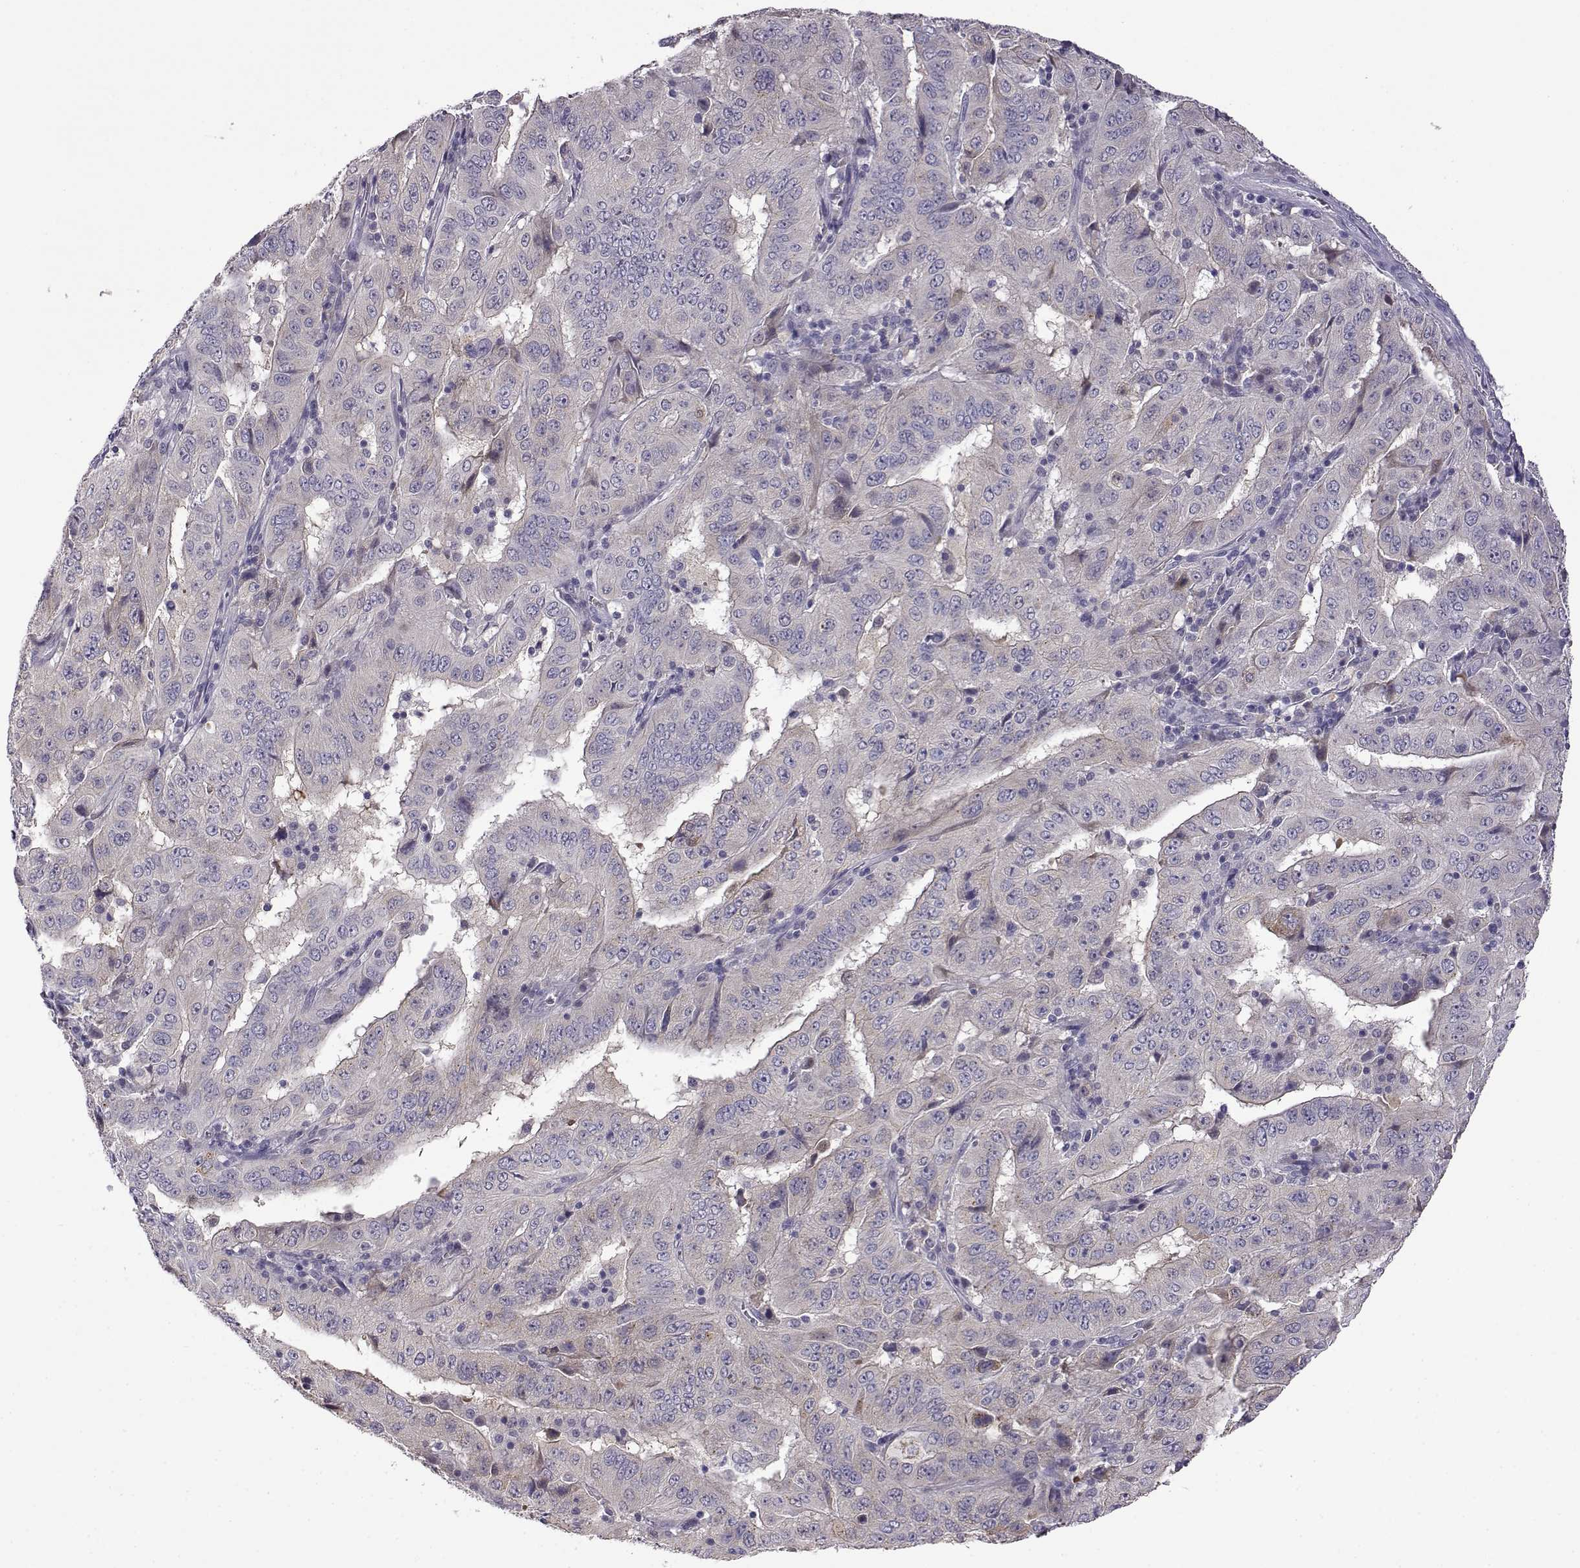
{"staining": {"intensity": "negative", "quantity": "none", "location": "none"}, "tissue": "pancreatic cancer", "cell_type": "Tumor cells", "image_type": "cancer", "snomed": [{"axis": "morphology", "description": "Adenocarcinoma, NOS"}, {"axis": "topography", "description": "Pancreas"}], "caption": "Immunohistochemistry (IHC) micrograph of neoplastic tissue: human adenocarcinoma (pancreatic) stained with DAB reveals no significant protein expression in tumor cells. (DAB IHC with hematoxylin counter stain).", "gene": "VGF", "patient": {"sex": "male", "age": 63}}